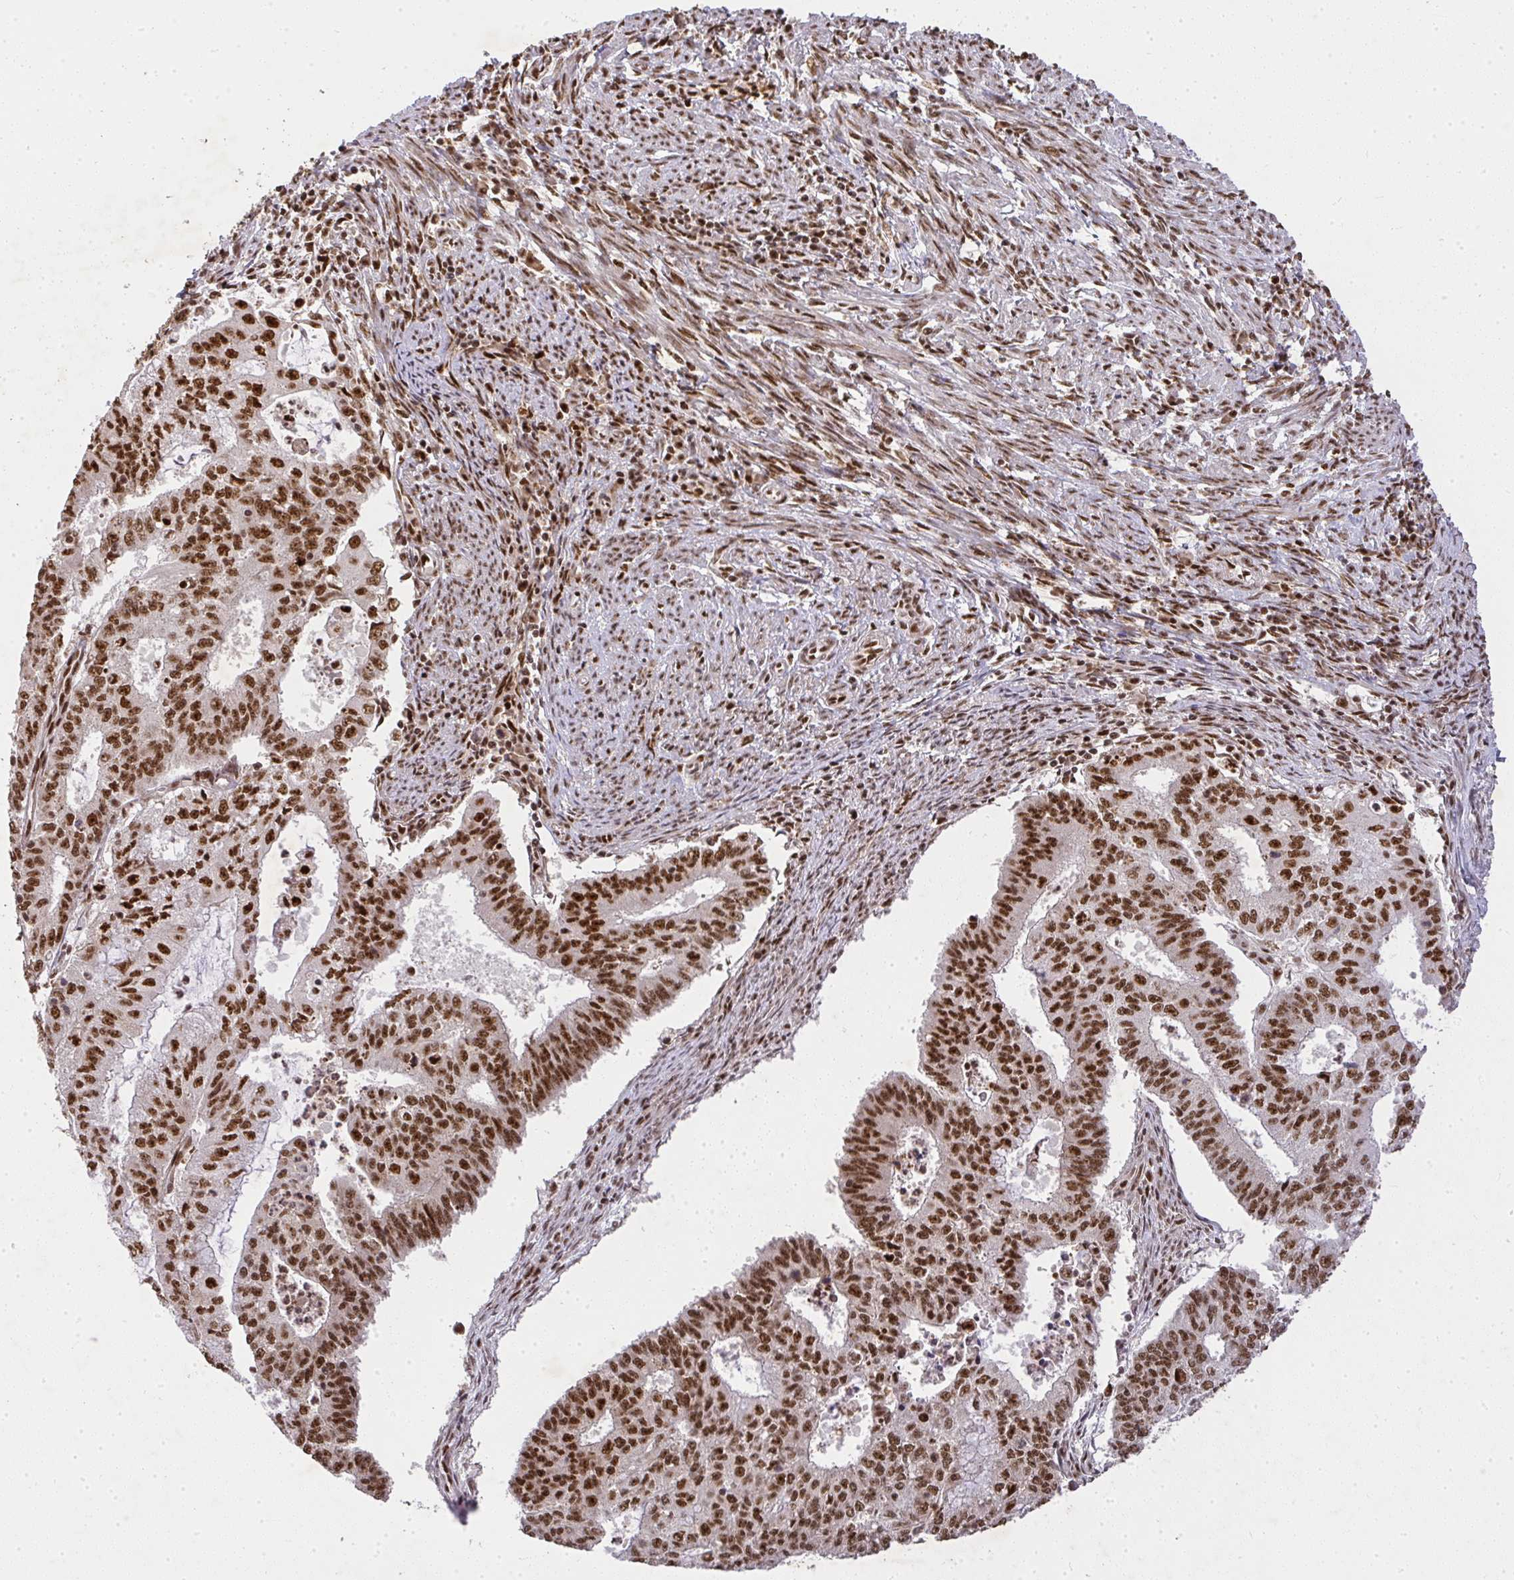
{"staining": {"intensity": "strong", "quantity": ">75%", "location": "nuclear"}, "tissue": "endometrial cancer", "cell_type": "Tumor cells", "image_type": "cancer", "snomed": [{"axis": "morphology", "description": "Adenocarcinoma, NOS"}, {"axis": "topography", "description": "Endometrium"}], "caption": "Immunohistochemical staining of human endometrial cancer shows high levels of strong nuclear expression in about >75% of tumor cells.", "gene": "U2AF1", "patient": {"sex": "female", "age": 61}}